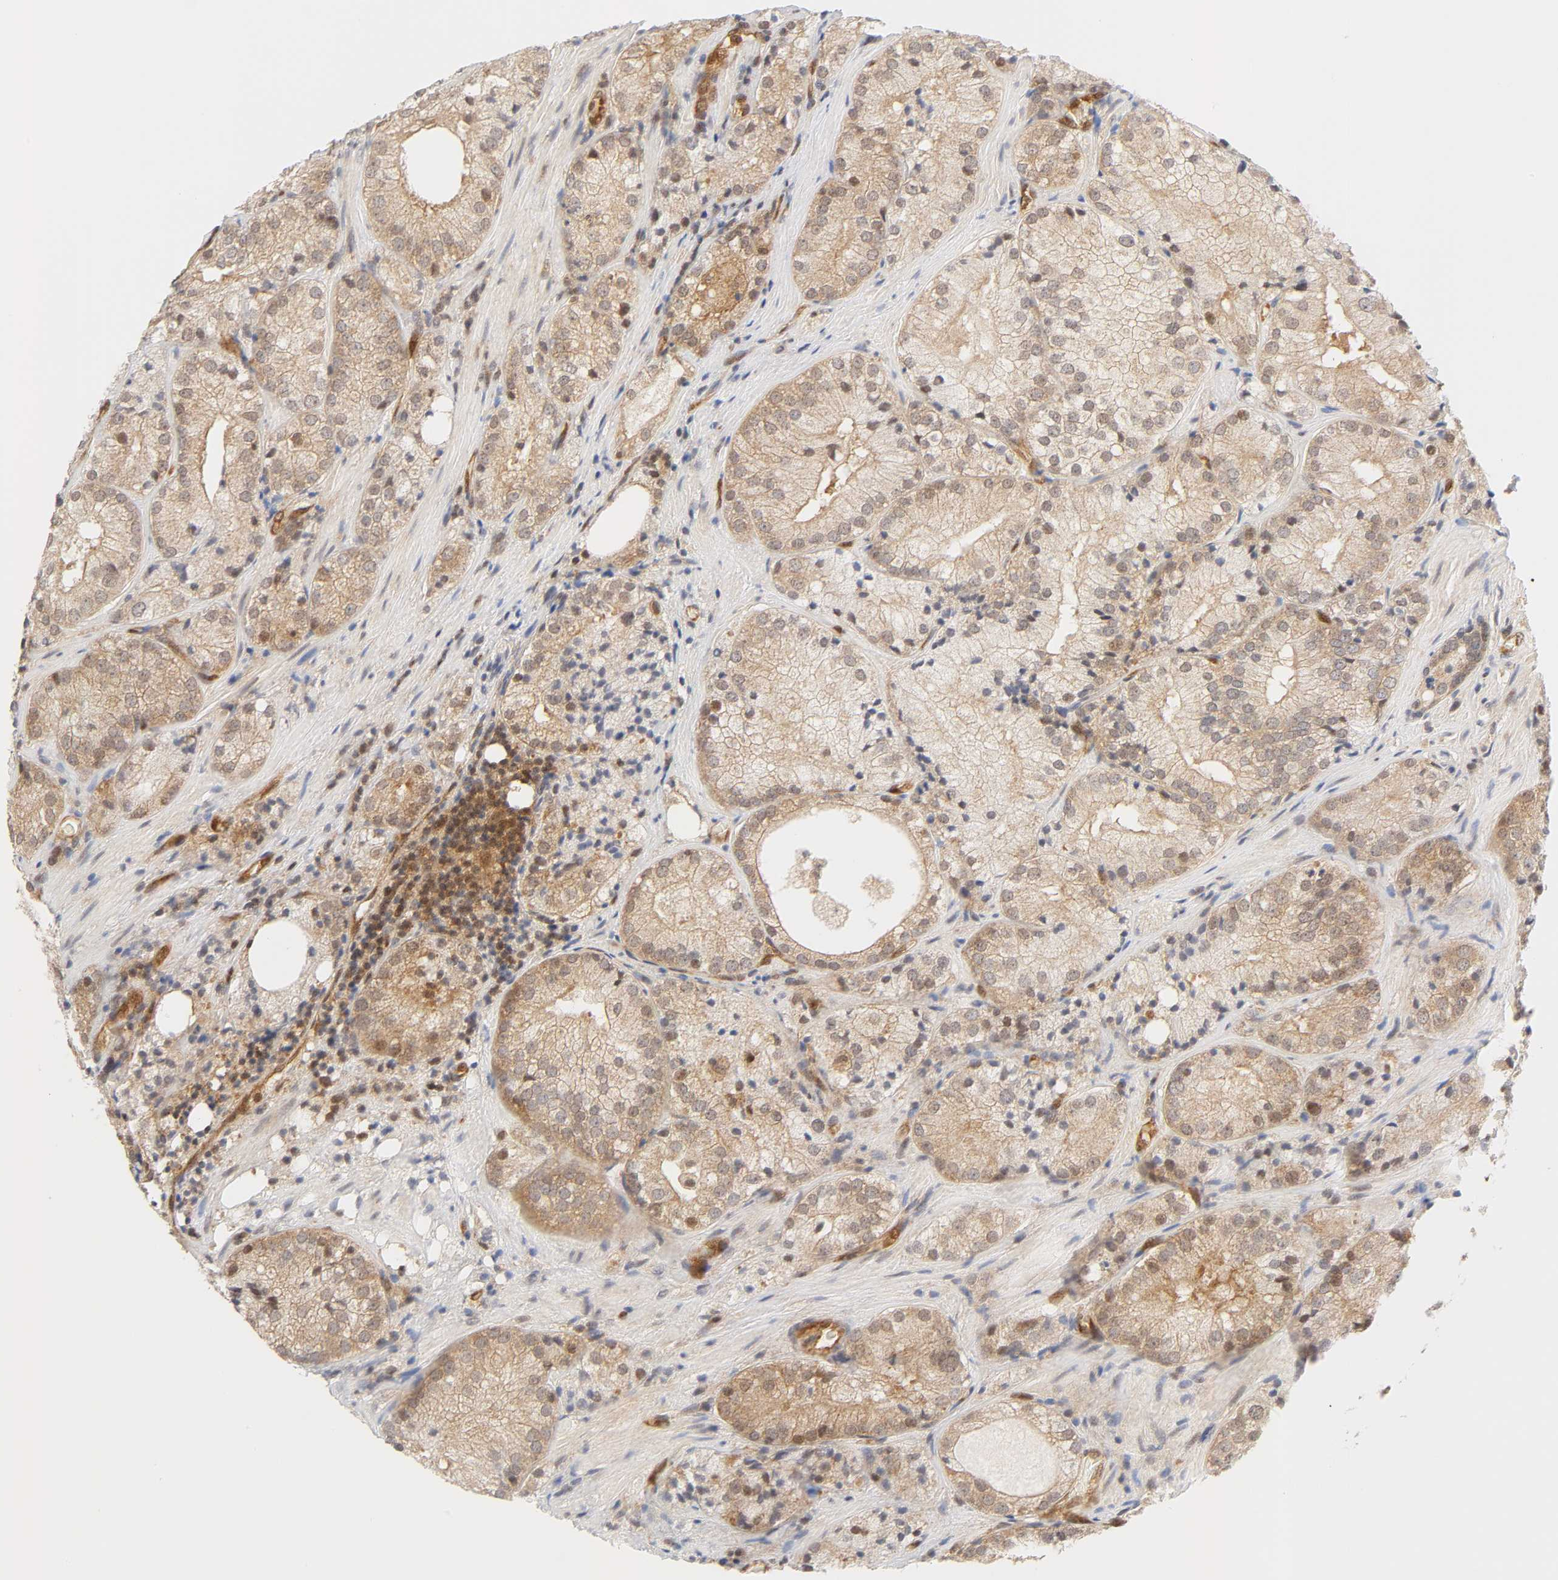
{"staining": {"intensity": "weak", "quantity": ">75%", "location": "cytoplasmic/membranous,nuclear"}, "tissue": "prostate cancer", "cell_type": "Tumor cells", "image_type": "cancer", "snomed": [{"axis": "morphology", "description": "Adenocarcinoma, Low grade"}, {"axis": "topography", "description": "Prostate"}], "caption": "Weak cytoplasmic/membranous and nuclear positivity for a protein is appreciated in about >75% of tumor cells of low-grade adenocarcinoma (prostate) using immunohistochemistry (IHC).", "gene": "CDC37", "patient": {"sex": "male", "age": 60}}